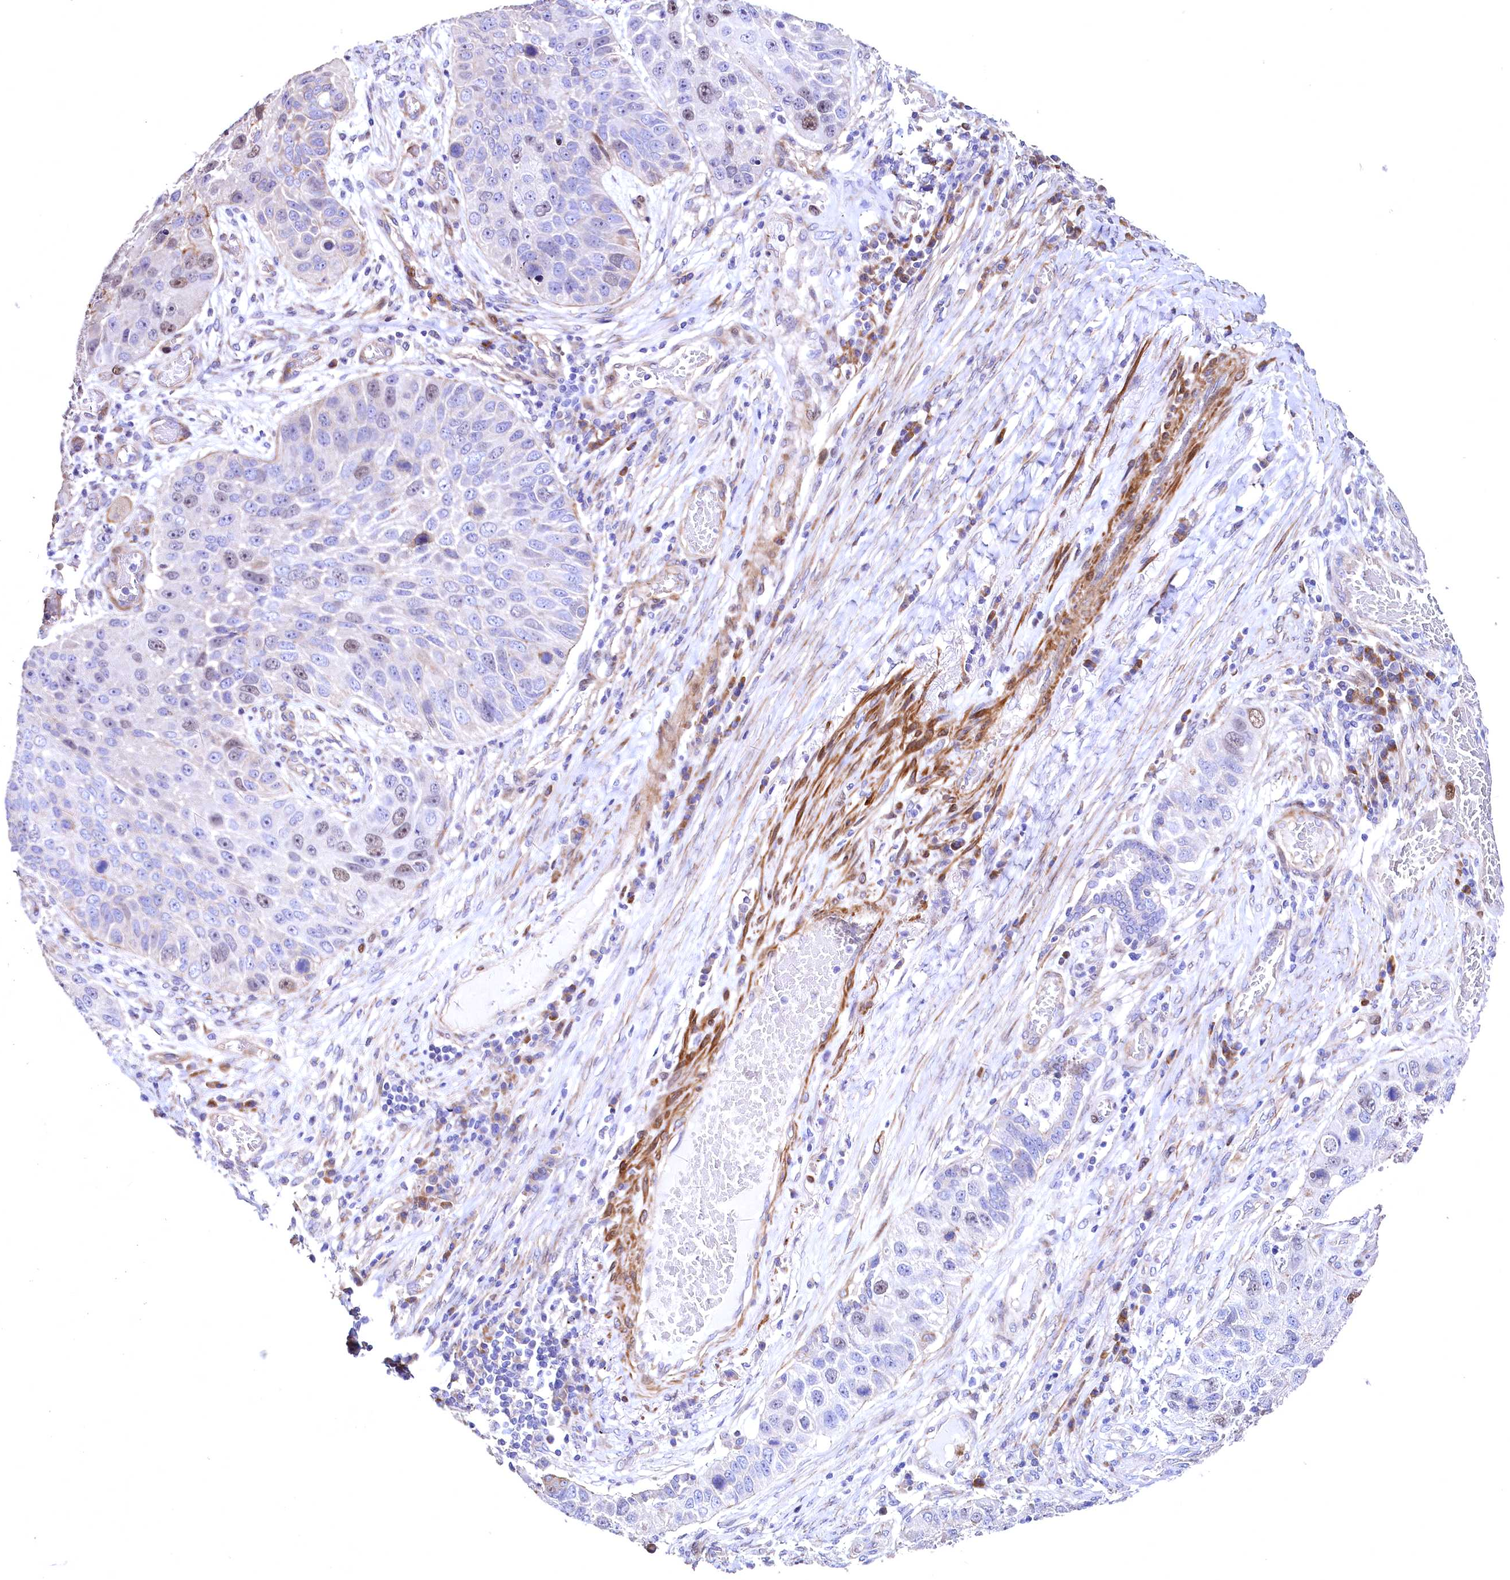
{"staining": {"intensity": "weak", "quantity": "<25%", "location": "nuclear"}, "tissue": "lung cancer", "cell_type": "Tumor cells", "image_type": "cancer", "snomed": [{"axis": "morphology", "description": "Squamous cell carcinoma, NOS"}, {"axis": "topography", "description": "Lung"}], "caption": "A high-resolution histopathology image shows IHC staining of lung squamous cell carcinoma, which shows no significant staining in tumor cells. (Stains: DAB immunohistochemistry with hematoxylin counter stain, Microscopy: brightfield microscopy at high magnification).", "gene": "WNT8A", "patient": {"sex": "male", "age": 61}}